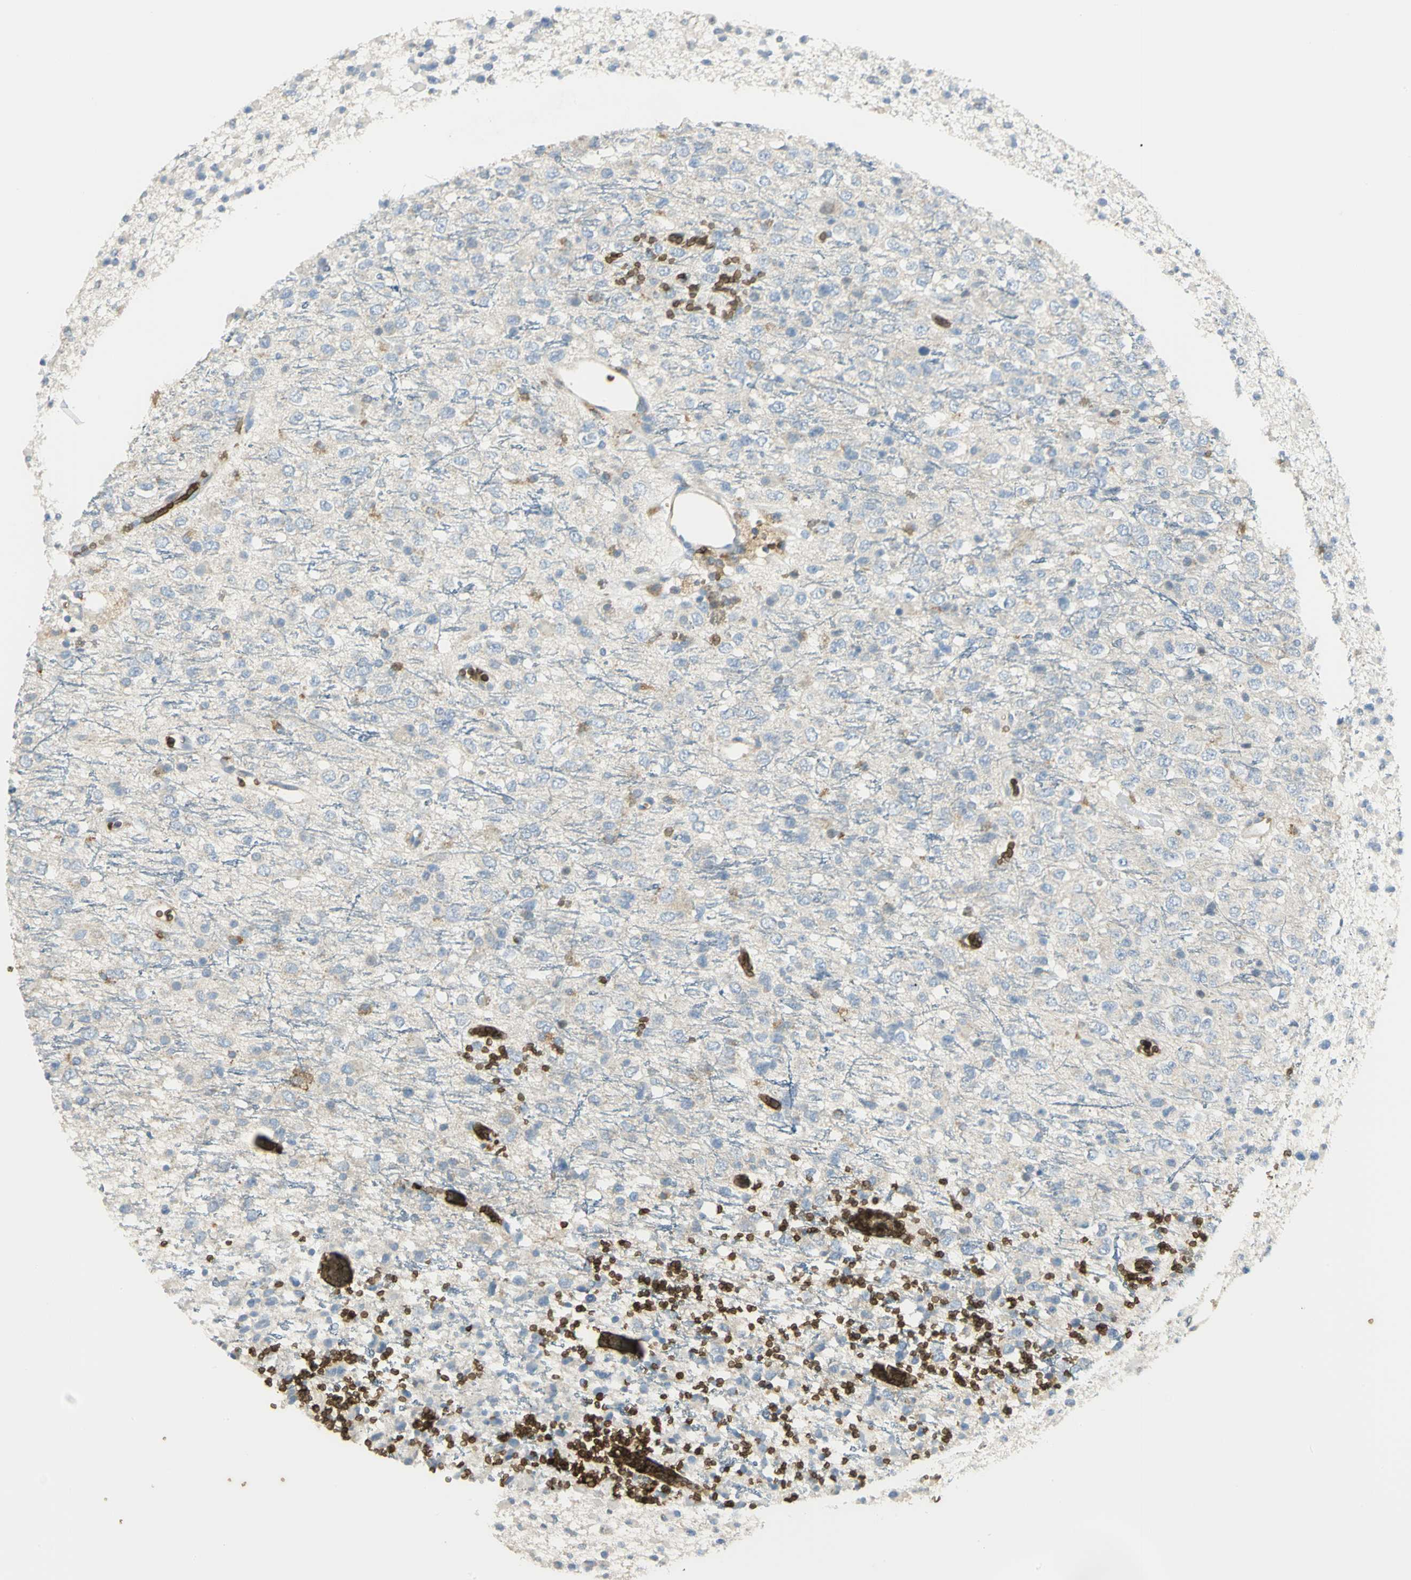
{"staining": {"intensity": "negative", "quantity": "none", "location": "none"}, "tissue": "glioma", "cell_type": "Tumor cells", "image_type": "cancer", "snomed": [{"axis": "morphology", "description": "Glioma, malignant, High grade"}, {"axis": "topography", "description": "pancreas cauda"}], "caption": "Immunohistochemistry histopathology image of neoplastic tissue: high-grade glioma (malignant) stained with DAB (3,3'-diaminobenzidine) demonstrates no significant protein positivity in tumor cells.", "gene": "ANK1", "patient": {"sex": "male", "age": 60}}